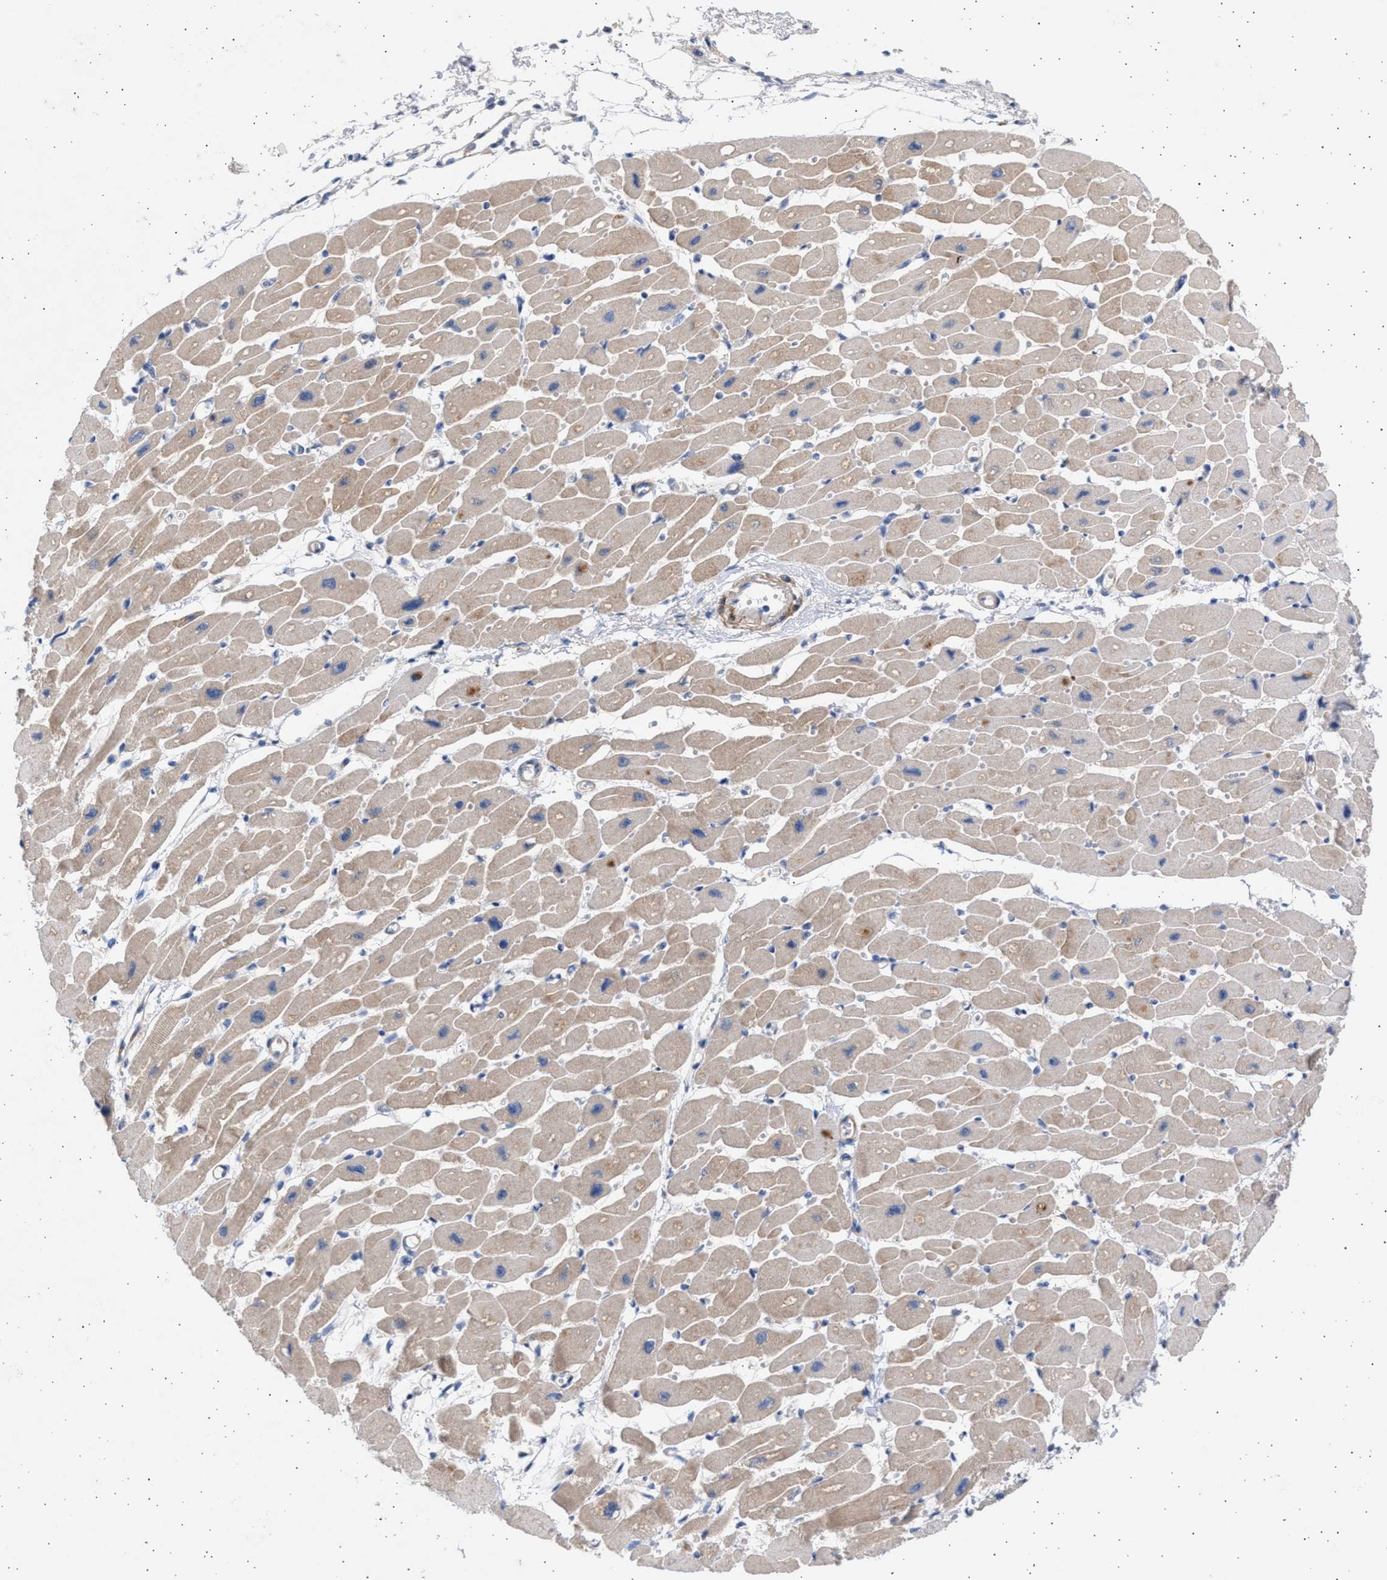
{"staining": {"intensity": "moderate", "quantity": ">75%", "location": "cytoplasmic/membranous"}, "tissue": "heart muscle", "cell_type": "Cardiomyocytes", "image_type": "normal", "snomed": [{"axis": "morphology", "description": "Normal tissue, NOS"}, {"axis": "topography", "description": "Heart"}], "caption": "Protein positivity by immunohistochemistry shows moderate cytoplasmic/membranous positivity in approximately >75% of cardiomyocytes in benign heart muscle.", "gene": "NBR1", "patient": {"sex": "female", "age": 54}}